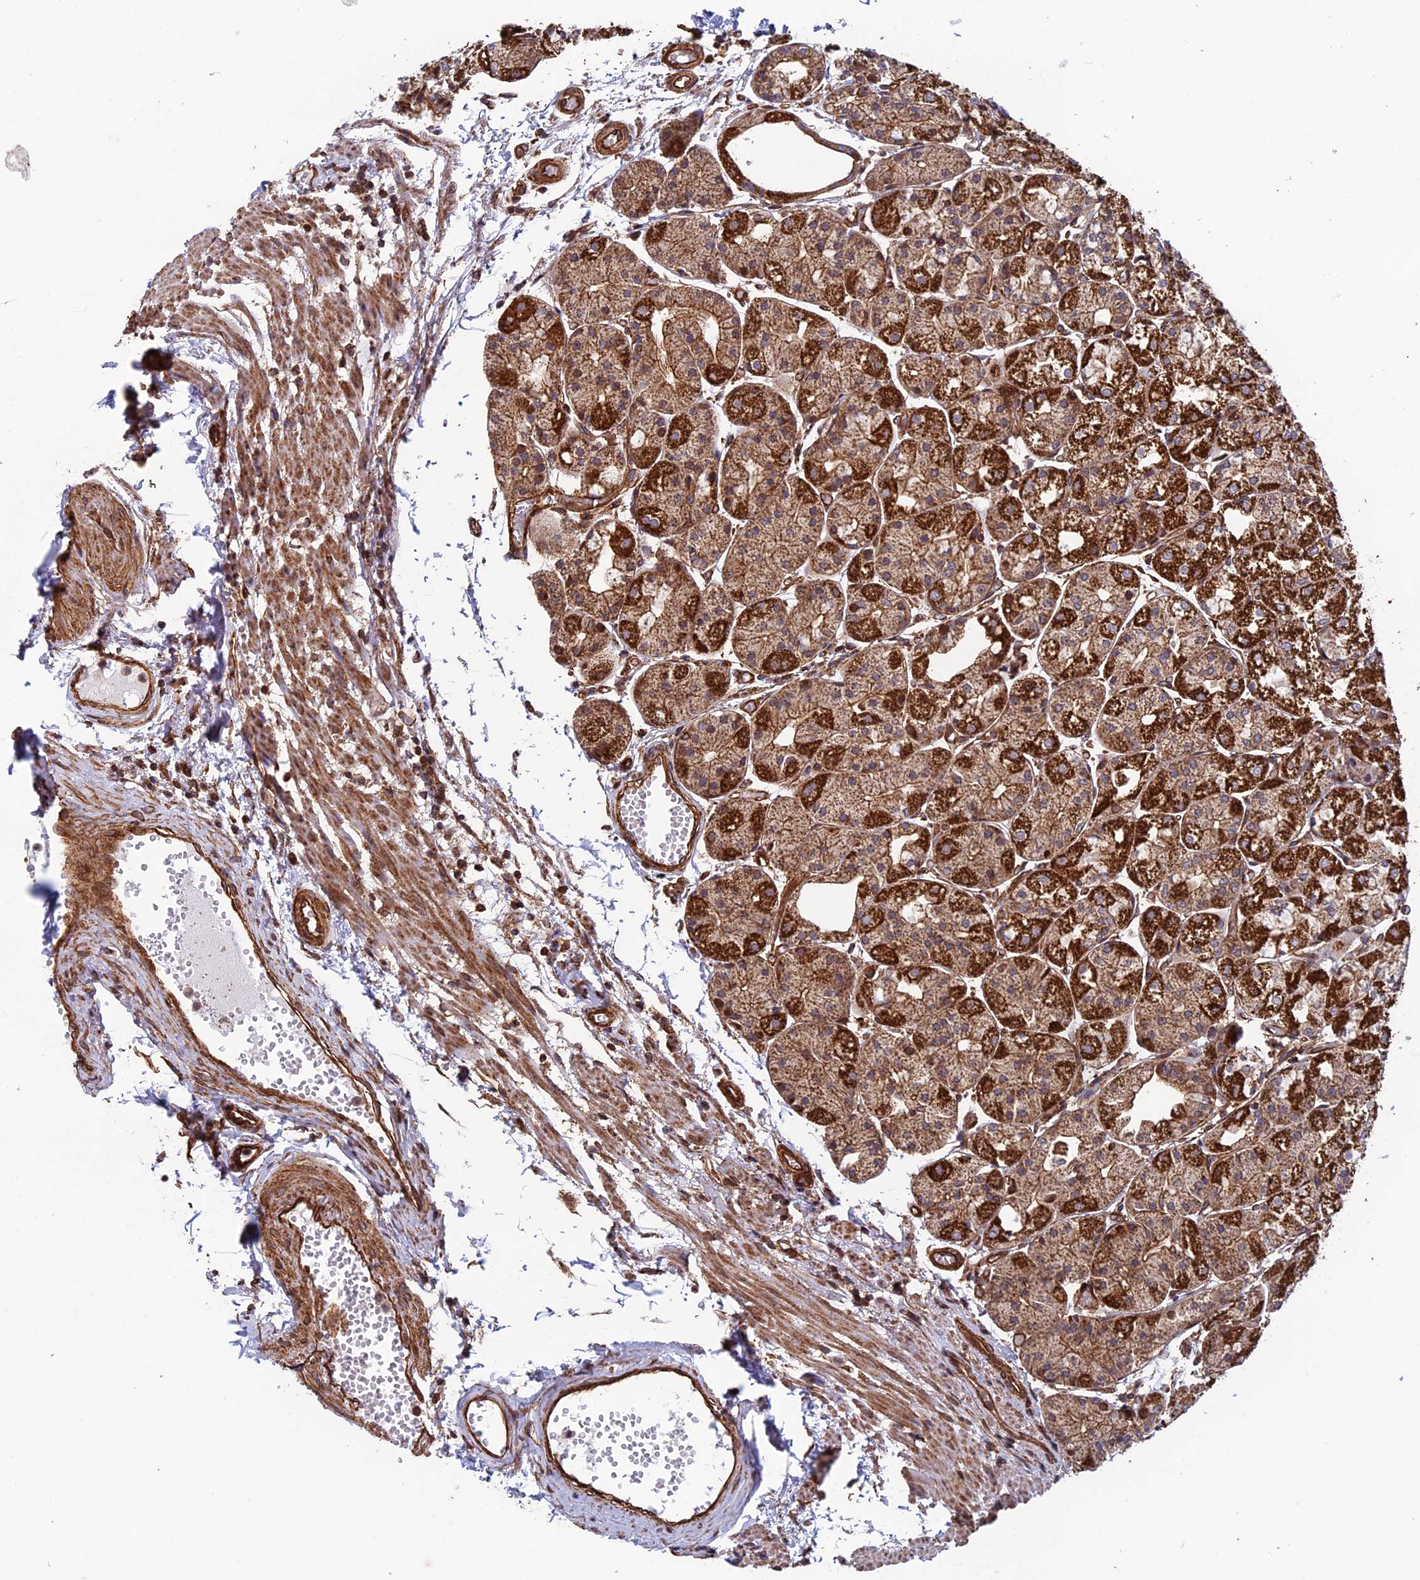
{"staining": {"intensity": "strong", "quantity": "25%-75%", "location": "cytoplasmic/membranous"}, "tissue": "stomach", "cell_type": "Glandular cells", "image_type": "normal", "snomed": [{"axis": "morphology", "description": "Normal tissue, NOS"}, {"axis": "topography", "description": "Stomach, upper"}], "caption": "Stomach stained with DAB immunohistochemistry (IHC) displays high levels of strong cytoplasmic/membranous positivity in about 25%-75% of glandular cells. Using DAB (brown) and hematoxylin (blue) stains, captured at high magnification using brightfield microscopy.", "gene": "CCDC8", "patient": {"sex": "male", "age": 72}}